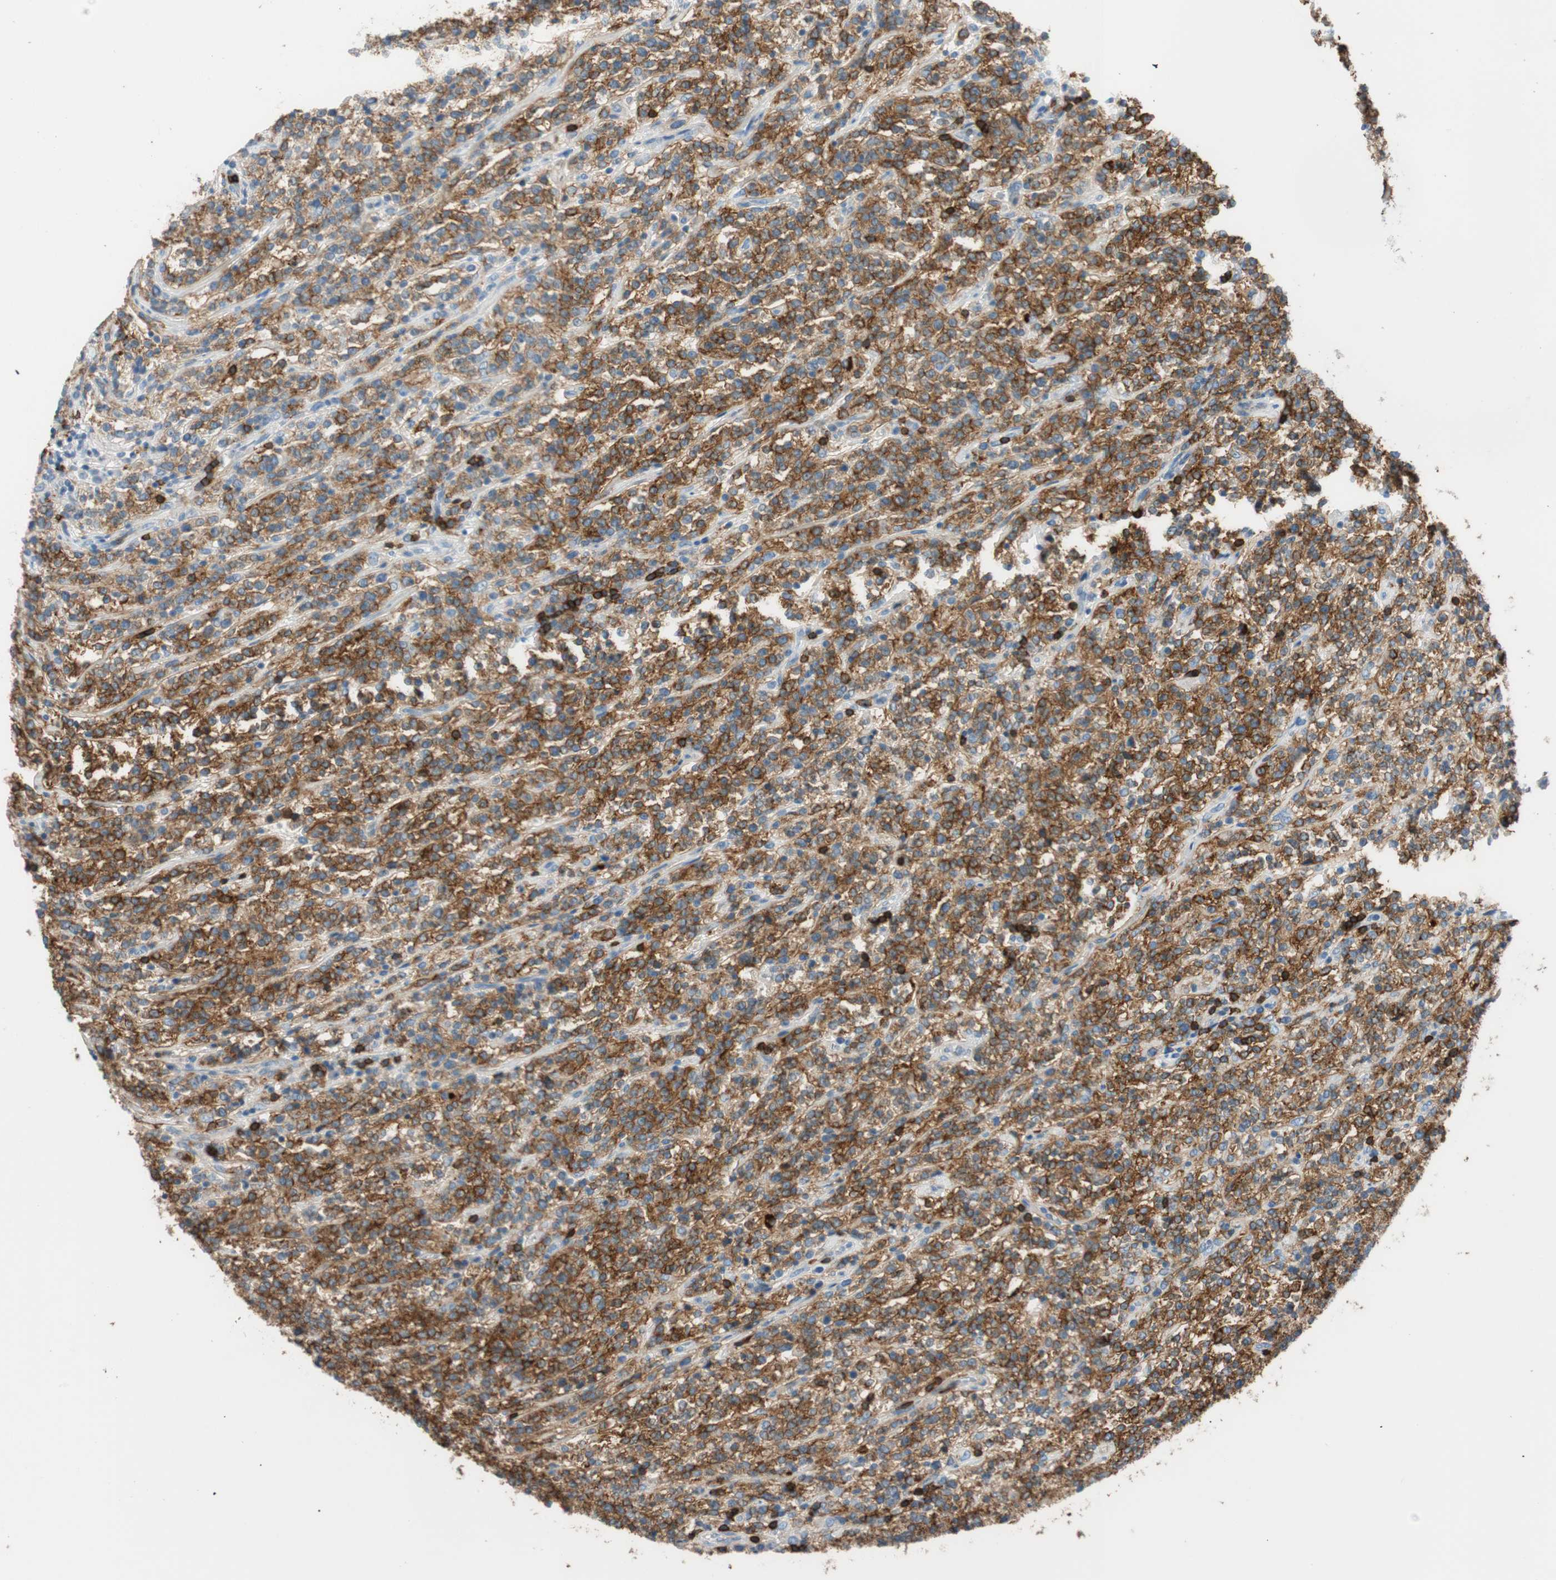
{"staining": {"intensity": "strong", "quantity": ">75%", "location": "cytoplasmic/membranous"}, "tissue": "lymphoma", "cell_type": "Tumor cells", "image_type": "cancer", "snomed": [{"axis": "morphology", "description": "Malignant lymphoma, non-Hodgkin's type, High grade"}, {"axis": "topography", "description": "Soft tissue"}], "caption": "Human malignant lymphoma, non-Hodgkin's type (high-grade) stained with a brown dye exhibits strong cytoplasmic/membranous positive expression in approximately >75% of tumor cells.", "gene": "TNFRSF13C", "patient": {"sex": "male", "age": 18}}